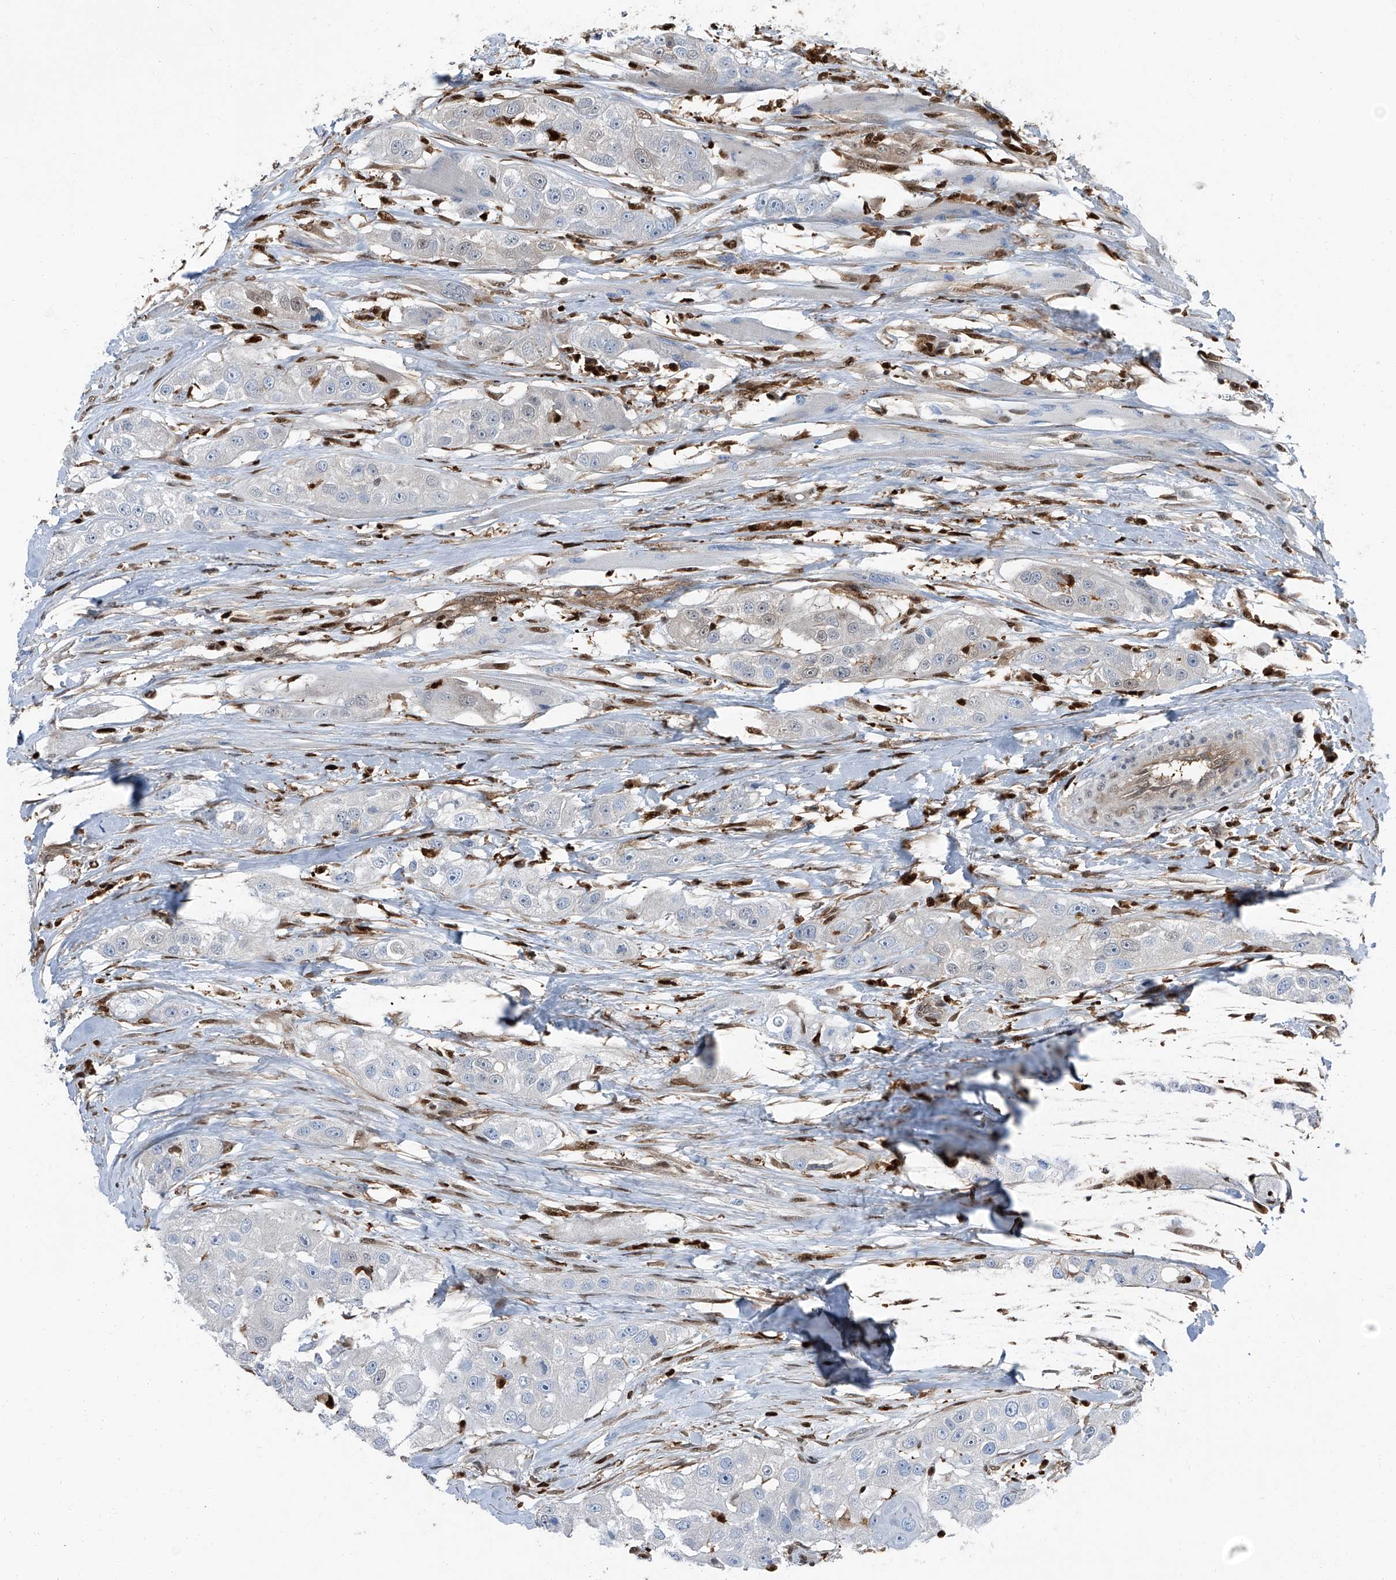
{"staining": {"intensity": "negative", "quantity": "none", "location": "none"}, "tissue": "head and neck cancer", "cell_type": "Tumor cells", "image_type": "cancer", "snomed": [{"axis": "morphology", "description": "Normal tissue, NOS"}, {"axis": "morphology", "description": "Squamous cell carcinoma, NOS"}, {"axis": "topography", "description": "Skeletal muscle"}, {"axis": "topography", "description": "Head-Neck"}], "caption": "Tumor cells show no significant protein staining in head and neck squamous cell carcinoma.", "gene": "PSMB10", "patient": {"sex": "male", "age": 51}}